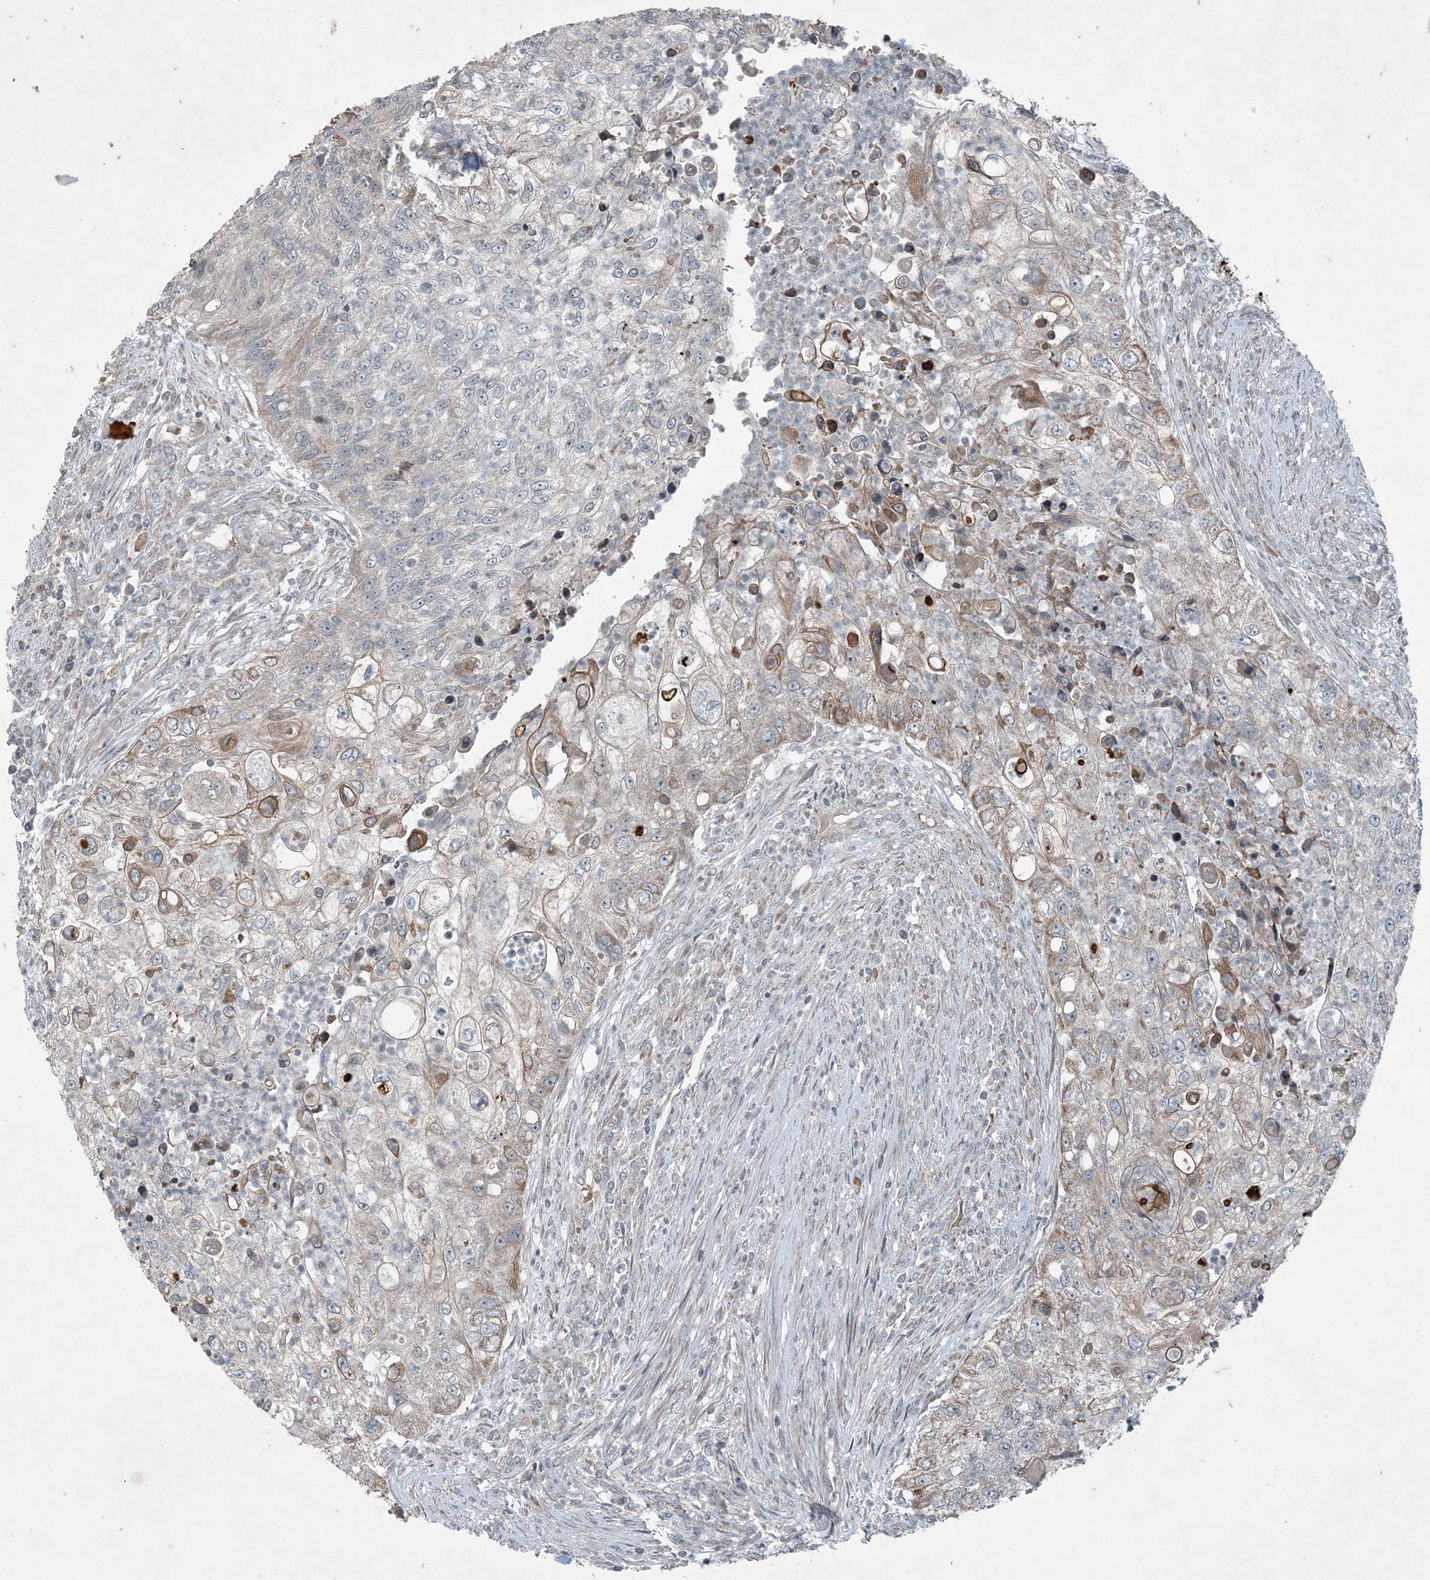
{"staining": {"intensity": "moderate", "quantity": ">75%", "location": "cytoplasmic/membranous"}, "tissue": "urothelial cancer", "cell_type": "Tumor cells", "image_type": "cancer", "snomed": [{"axis": "morphology", "description": "Urothelial carcinoma, High grade"}, {"axis": "topography", "description": "Urinary bladder"}], "caption": "DAB (3,3'-diaminobenzidine) immunohistochemical staining of urothelial carcinoma (high-grade) demonstrates moderate cytoplasmic/membranous protein staining in about >75% of tumor cells.", "gene": "PC", "patient": {"sex": "female", "age": 60}}